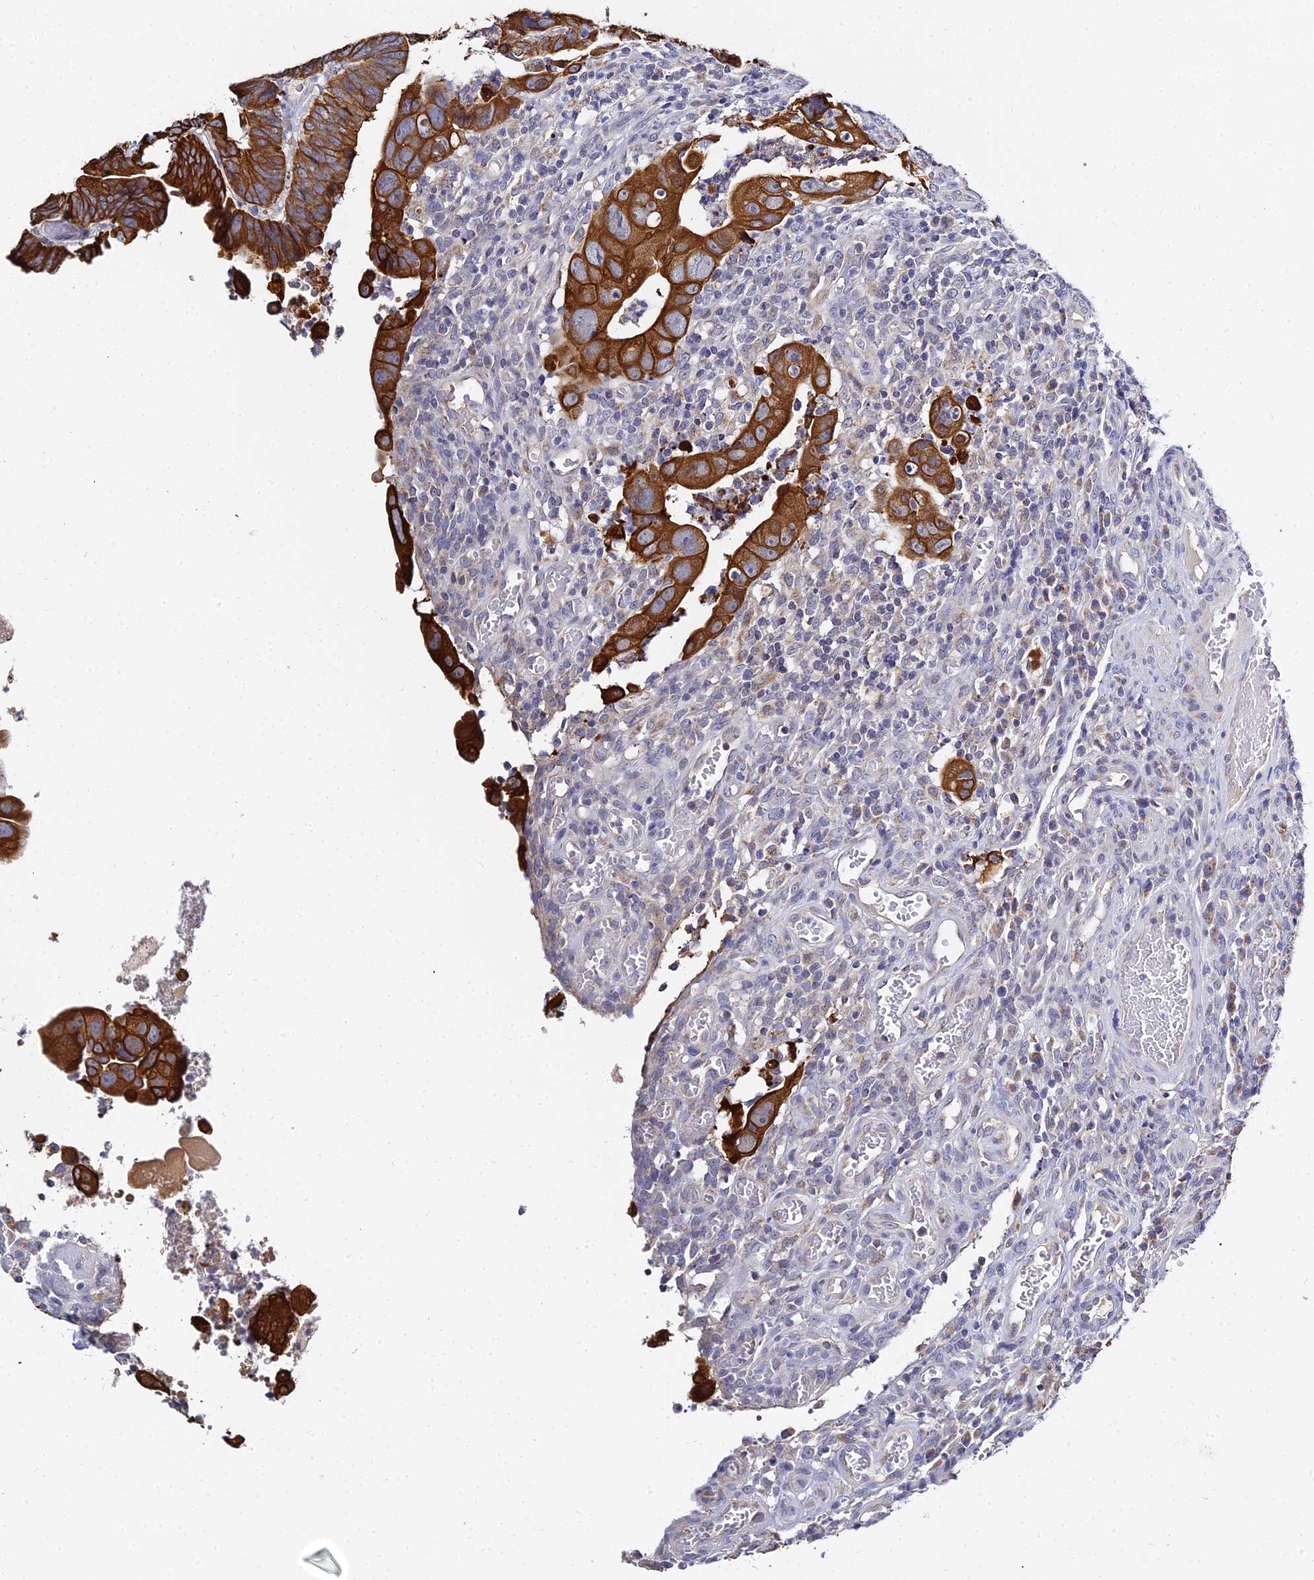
{"staining": {"intensity": "strong", "quantity": ">75%", "location": "cytoplasmic/membranous"}, "tissue": "colorectal cancer", "cell_type": "Tumor cells", "image_type": "cancer", "snomed": [{"axis": "morphology", "description": "Normal tissue, NOS"}, {"axis": "morphology", "description": "Adenocarcinoma, NOS"}, {"axis": "topography", "description": "Rectum"}], "caption": "Adenocarcinoma (colorectal) stained with a protein marker reveals strong staining in tumor cells.", "gene": "ZXDA", "patient": {"sex": "female", "age": 65}}